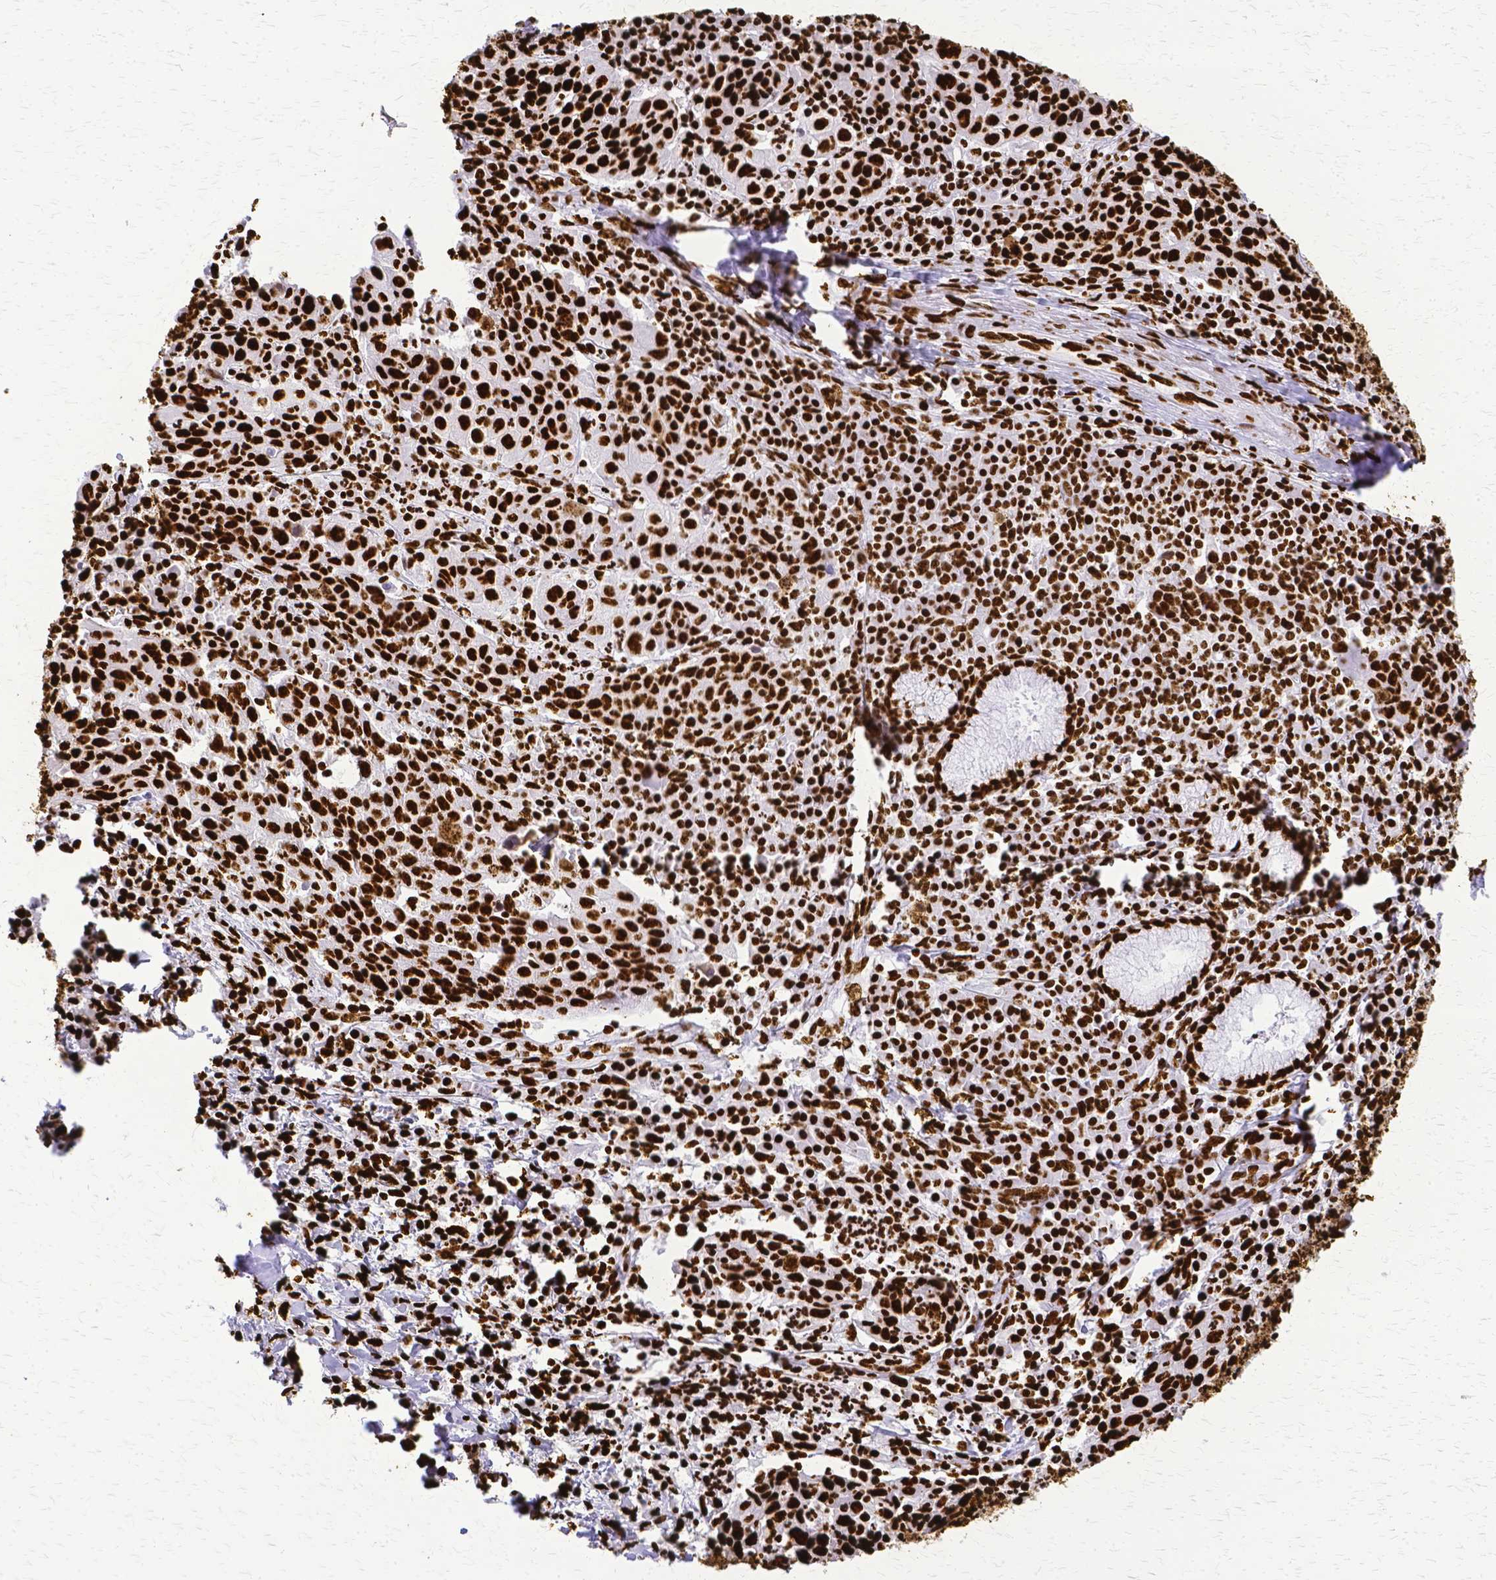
{"staining": {"intensity": "strong", "quantity": ">75%", "location": "nuclear"}, "tissue": "lung cancer", "cell_type": "Tumor cells", "image_type": "cancer", "snomed": [{"axis": "morphology", "description": "Squamous cell carcinoma, NOS"}, {"axis": "morphology", "description": "Squamous cell carcinoma, metastatic, NOS"}, {"axis": "topography", "description": "Bronchus"}, {"axis": "topography", "description": "Lung"}], "caption": "Immunohistochemistry staining of lung metastatic squamous cell carcinoma, which reveals high levels of strong nuclear positivity in approximately >75% of tumor cells indicating strong nuclear protein positivity. The staining was performed using DAB (brown) for protein detection and nuclei were counterstained in hematoxylin (blue).", "gene": "SFPQ", "patient": {"sex": "male", "age": 62}}